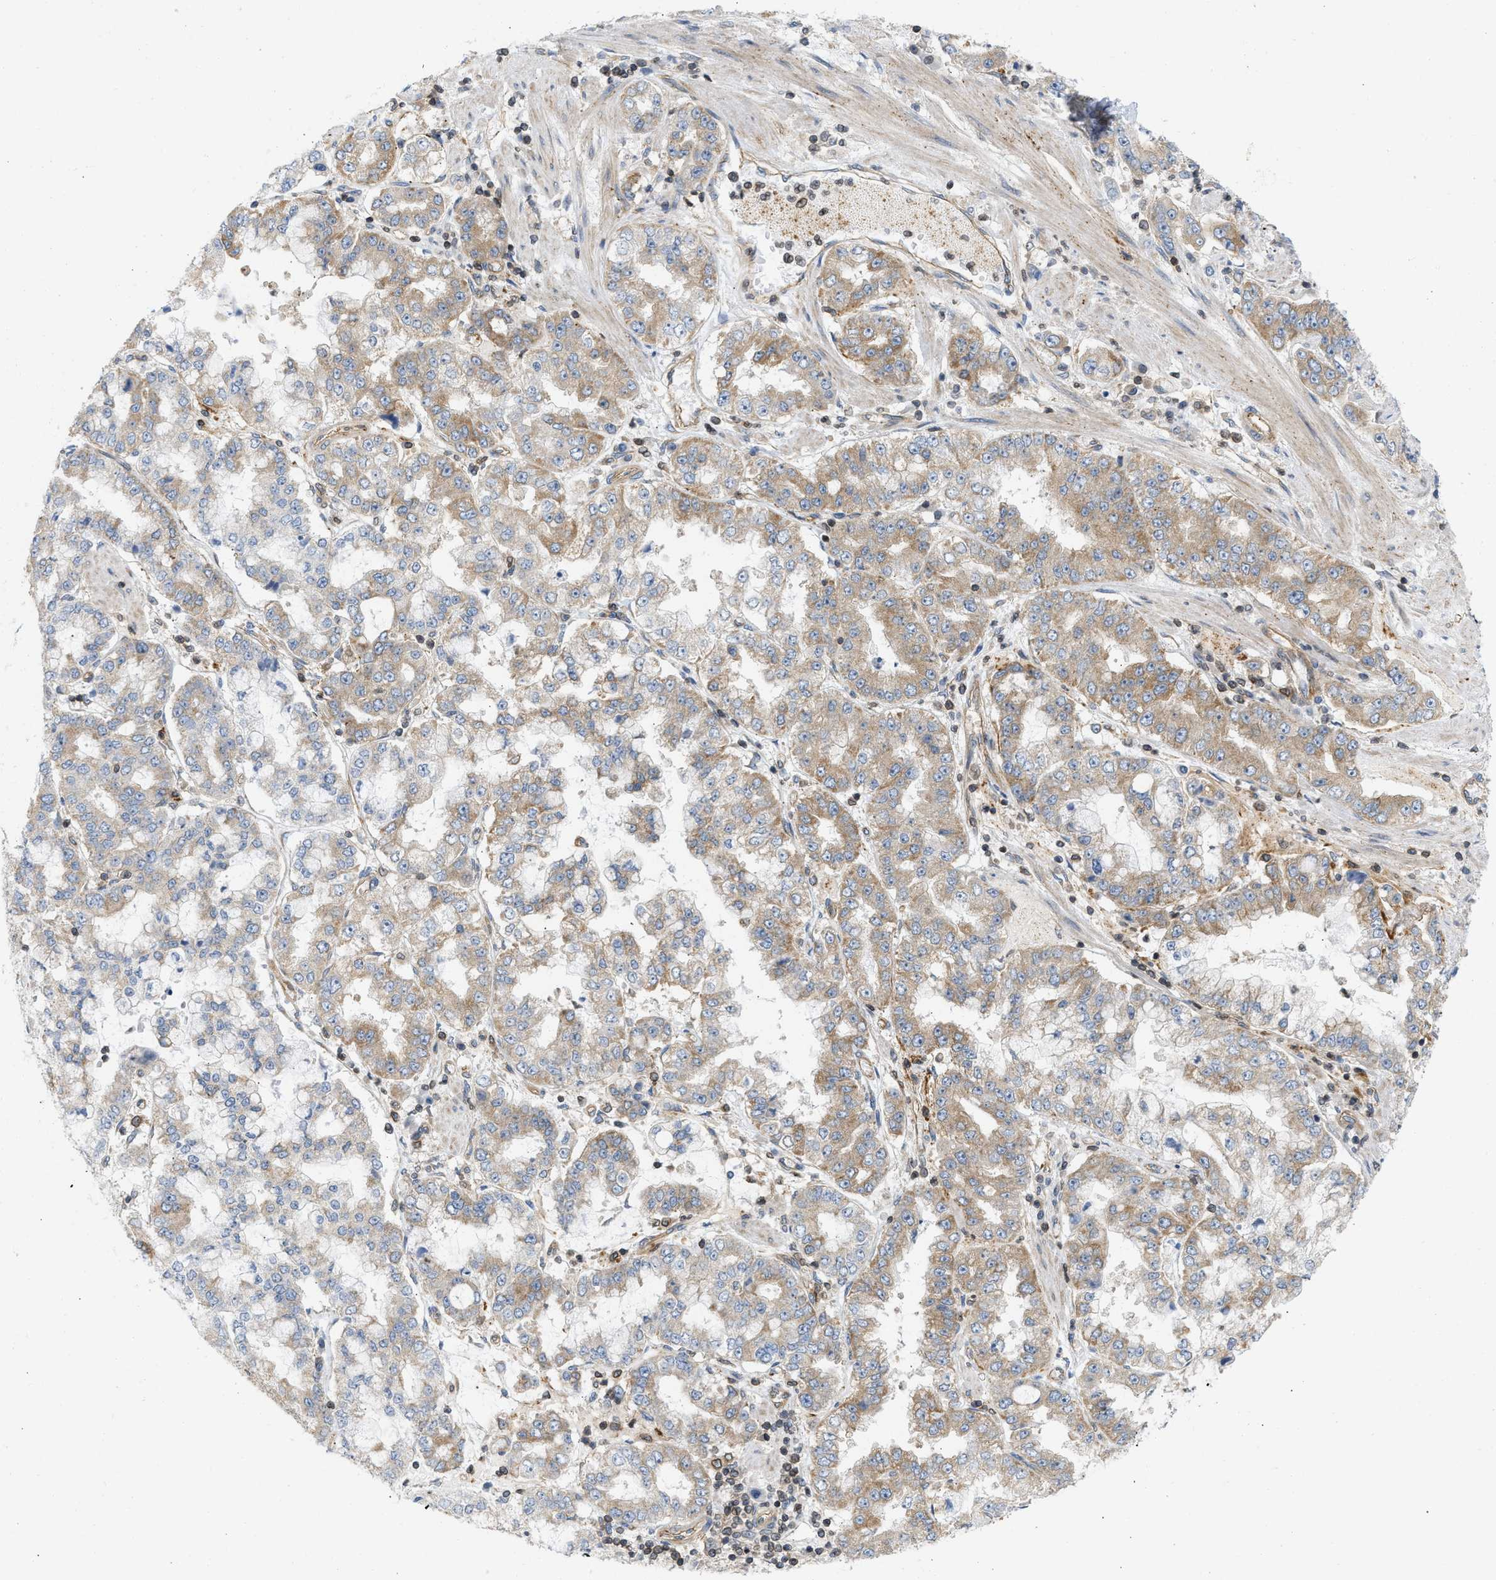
{"staining": {"intensity": "moderate", "quantity": ">75%", "location": "cytoplasmic/membranous"}, "tissue": "stomach cancer", "cell_type": "Tumor cells", "image_type": "cancer", "snomed": [{"axis": "morphology", "description": "Adenocarcinoma, NOS"}, {"axis": "topography", "description": "Stomach"}], "caption": "This micrograph demonstrates IHC staining of adenocarcinoma (stomach), with medium moderate cytoplasmic/membranous positivity in approximately >75% of tumor cells.", "gene": "STRN", "patient": {"sex": "male", "age": 76}}